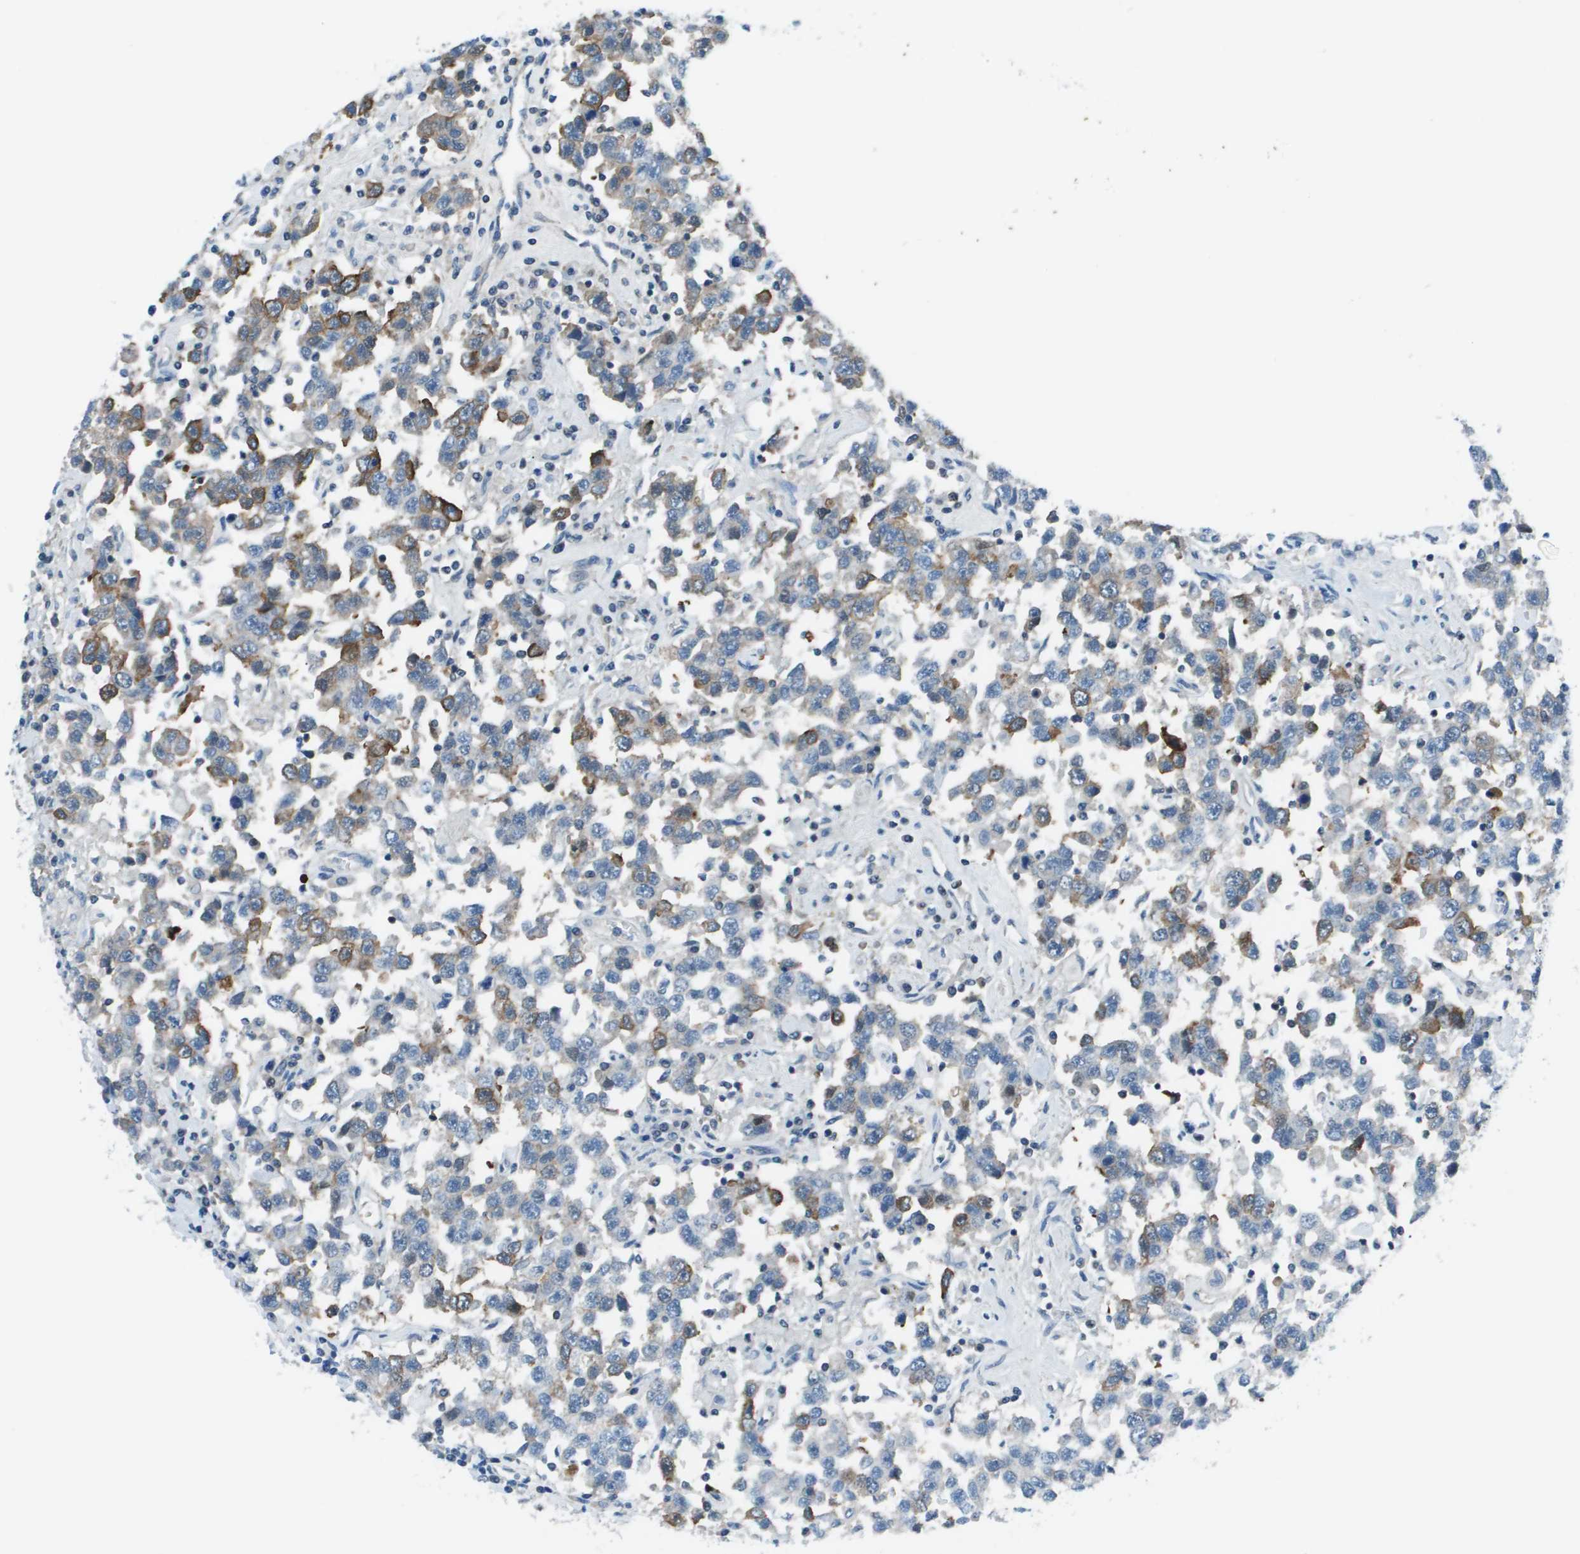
{"staining": {"intensity": "moderate", "quantity": "<25%", "location": "cytoplasmic/membranous"}, "tissue": "testis cancer", "cell_type": "Tumor cells", "image_type": "cancer", "snomed": [{"axis": "morphology", "description": "Seminoma, NOS"}, {"axis": "topography", "description": "Testis"}], "caption": "About <25% of tumor cells in human testis cancer (seminoma) display moderate cytoplasmic/membranous protein staining as visualized by brown immunohistochemical staining.", "gene": "STIP1", "patient": {"sex": "male", "age": 41}}